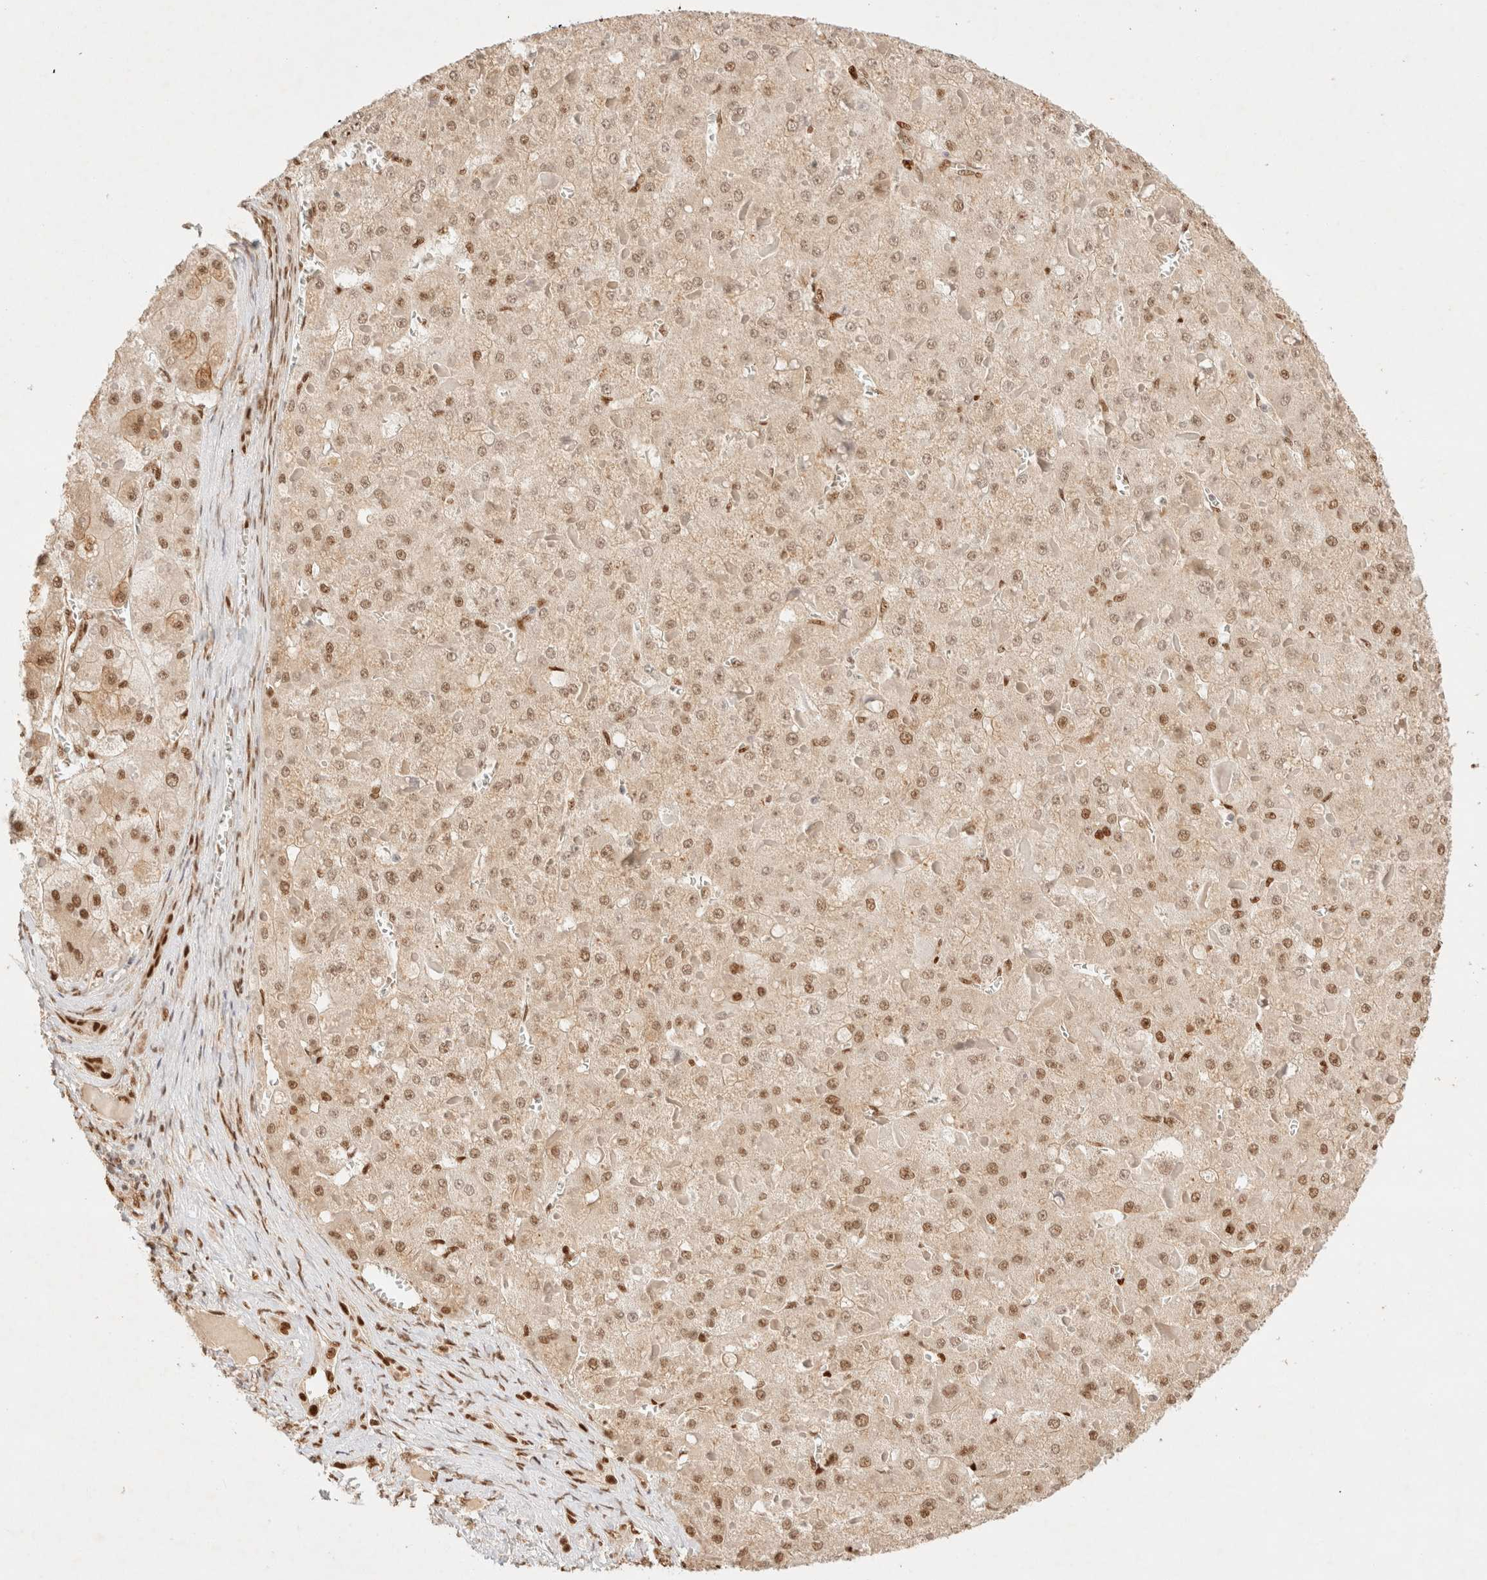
{"staining": {"intensity": "moderate", "quantity": ">75%", "location": "nuclear"}, "tissue": "liver cancer", "cell_type": "Tumor cells", "image_type": "cancer", "snomed": [{"axis": "morphology", "description": "Carcinoma, Hepatocellular, NOS"}, {"axis": "topography", "description": "Liver"}], "caption": "IHC (DAB (3,3'-diaminobenzidine)) staining of liver cancer demonstrates moderate nuclear protein expression in about >75% of tumor cells. The staining was performed using DAB to visualize the protein expression in brown, while the nuclei were stained in blue with hematoxylin (Magnification: 20x).", "gene": "ZNF768", "patient": {"sex": "female", "age": 73}}